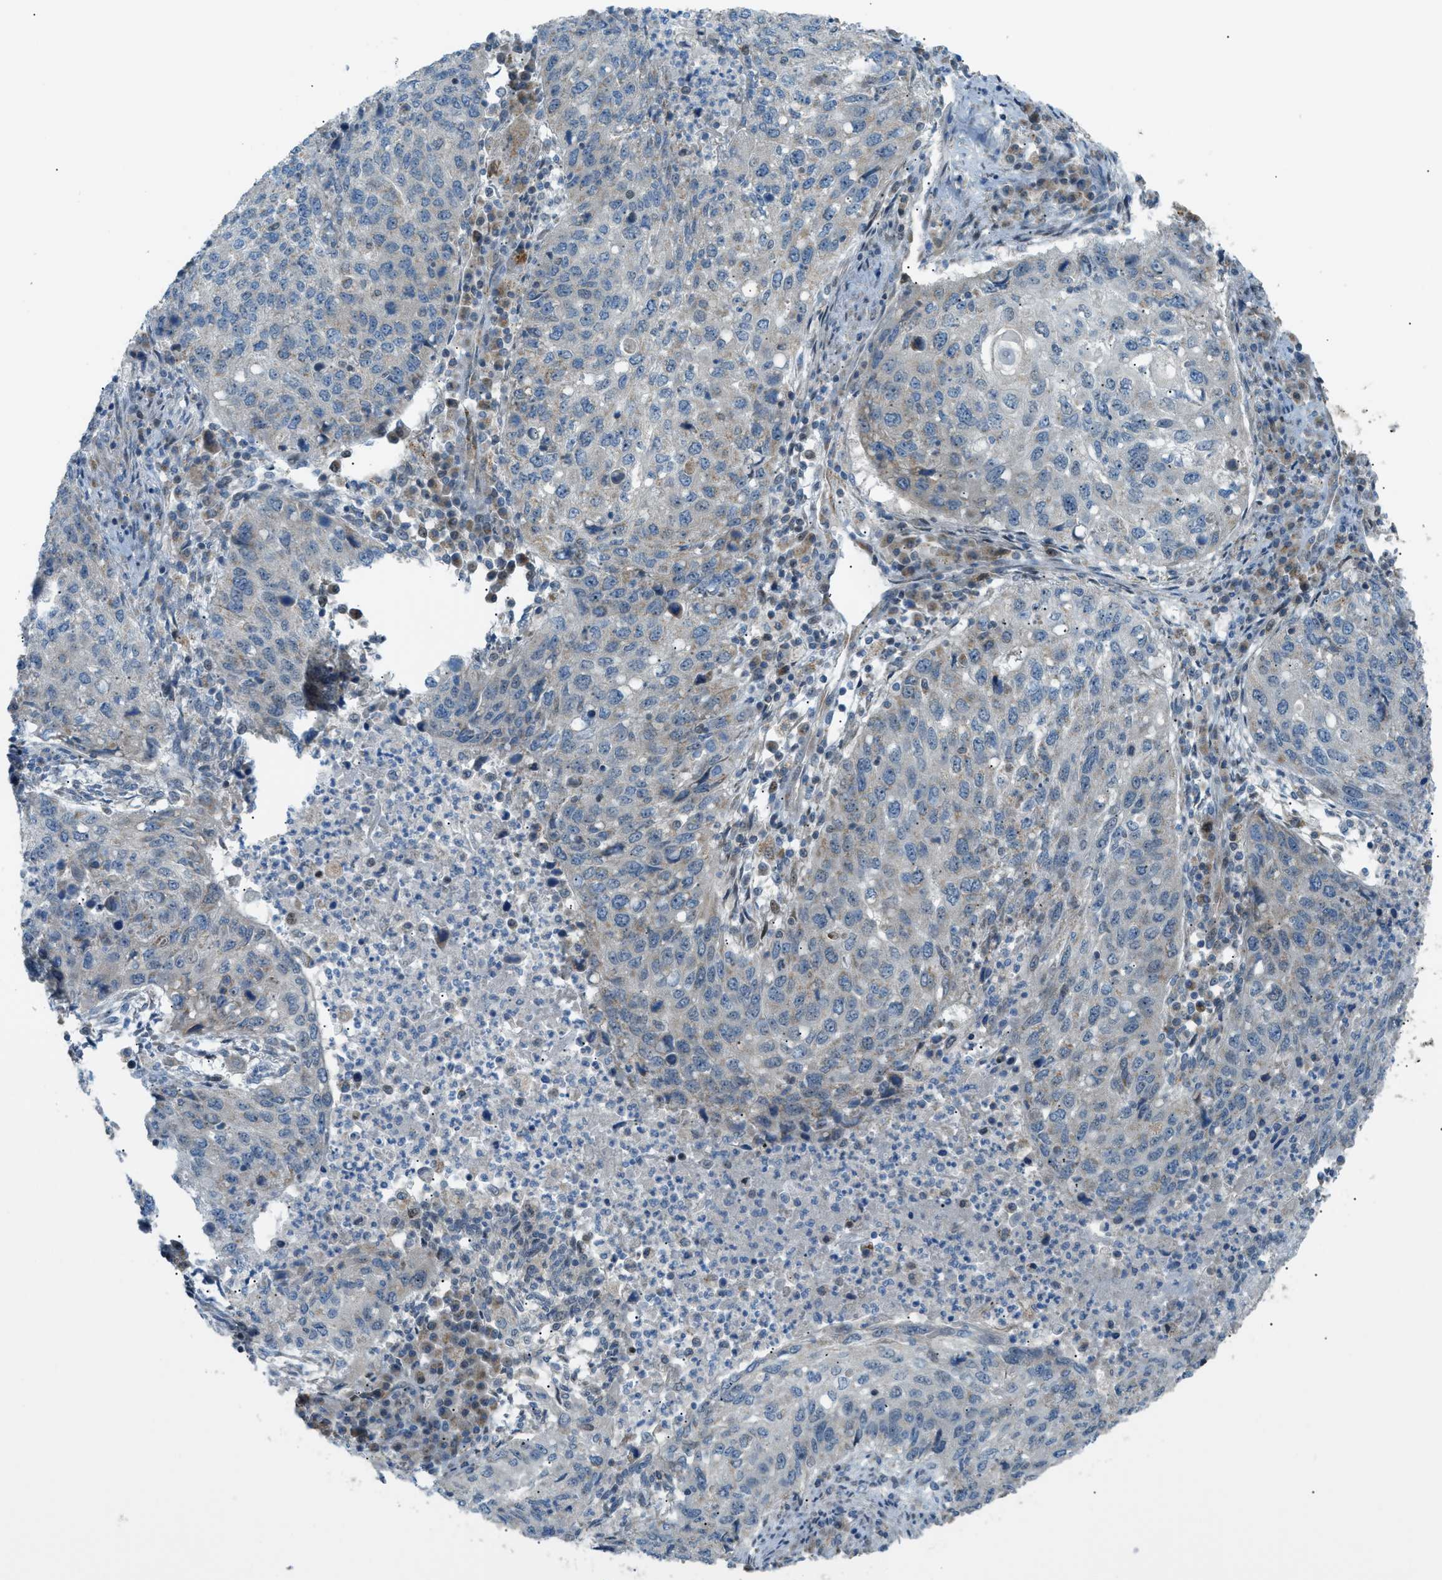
{"staining": {"intensity": "negative", "quantity": "none", "location": "none"}, "tissue": "lung cancer", "cell_type": "Tumor cells", "image_type": "cancer", "snomed": [{"axis": "morphology", "description": "Squamous cell carcinoma, NOS"}, {"axis": "topography", "description": "Lung"}], "caption": "Immunohistochemistry micrograph of squamous cell carcinoma (lung) stained for a protein (brown), which reveals no staining in tumor cells.", "gene": "CCDC186", "patient": {"sex": "female", "age": 63}}